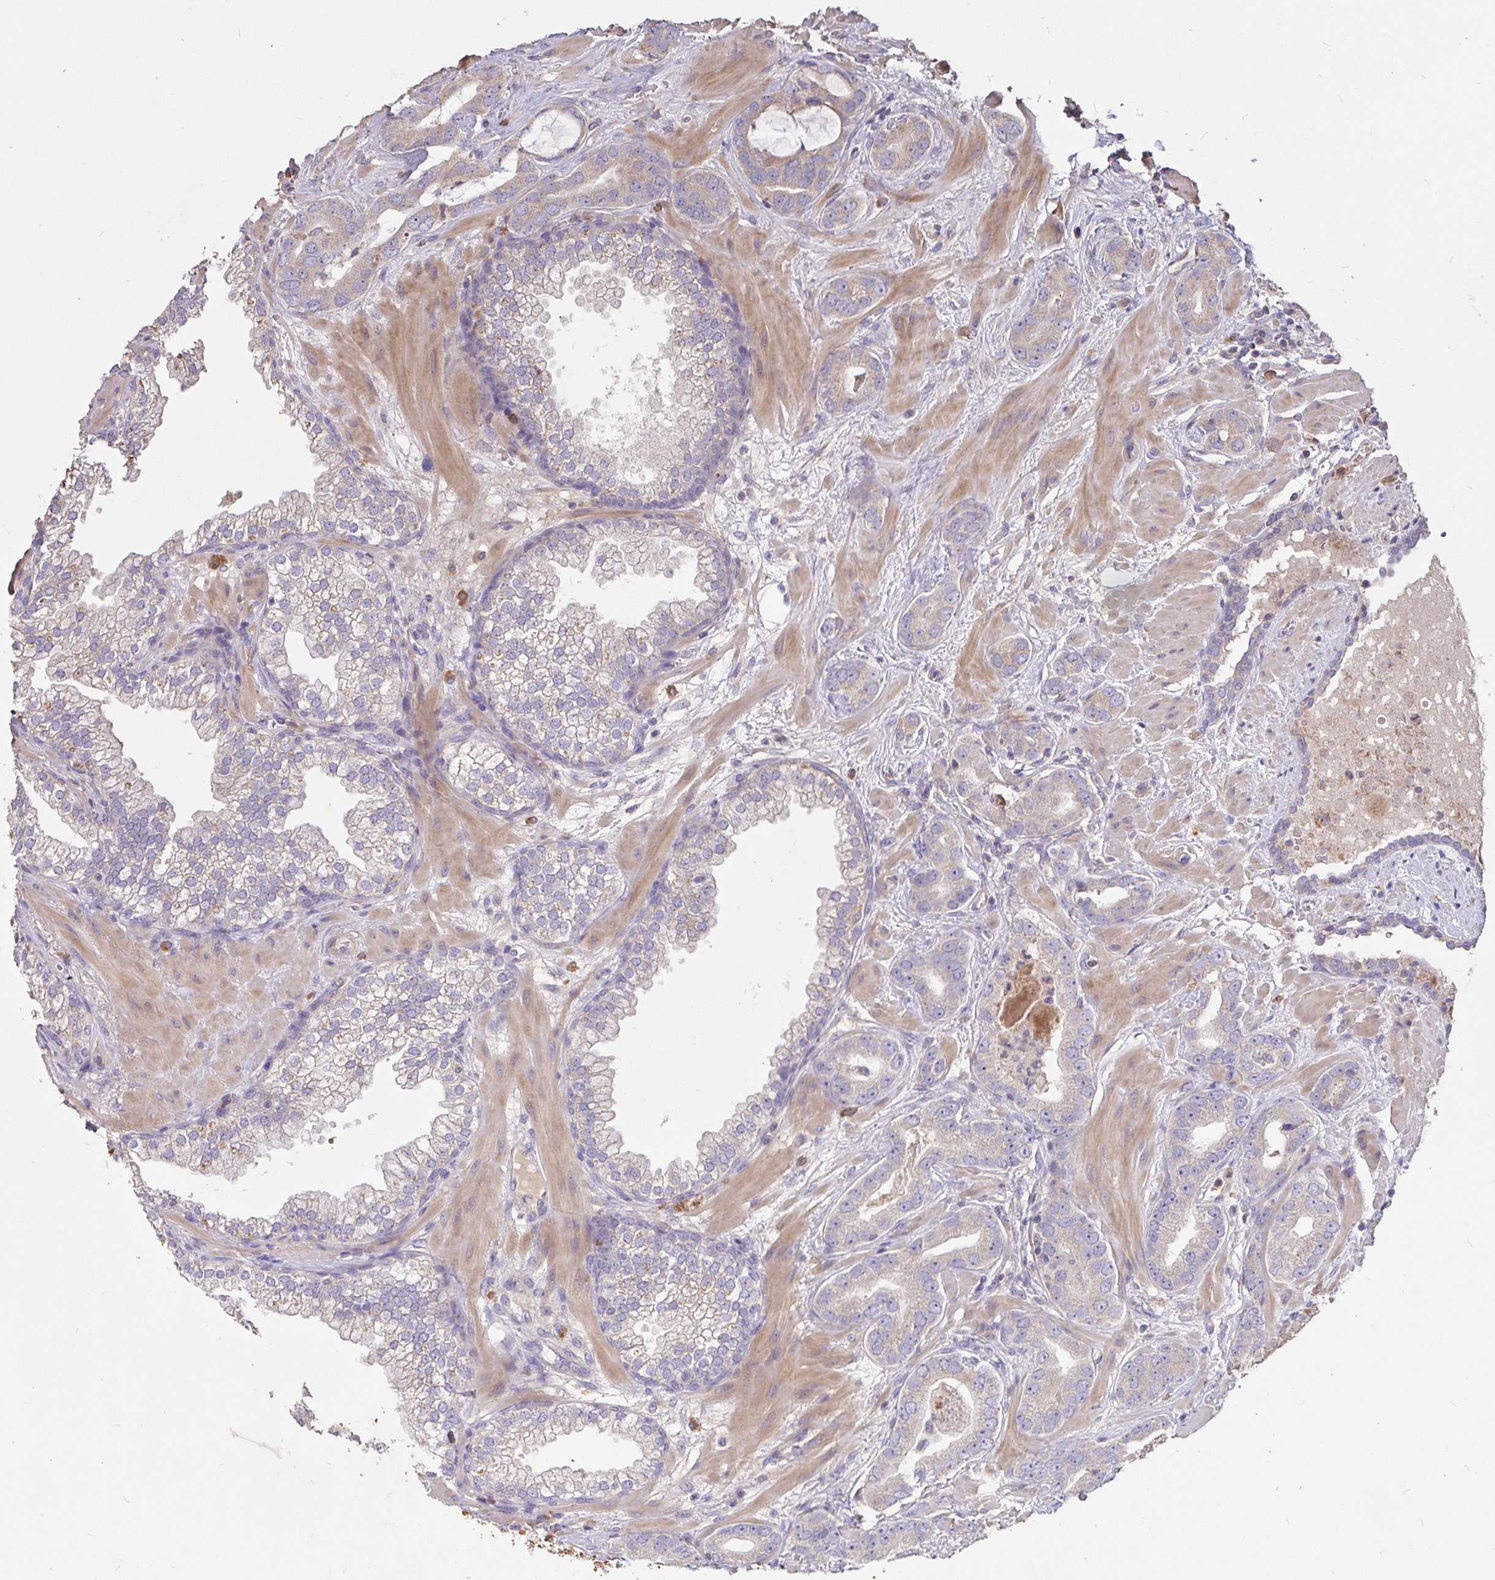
{"staining": {"intensity": "weak", "quantity": "25%-75%", "location": "cytoplasmic/membranous"}, "tissue": "prostate cancer", "cell_type": "Tumor cells", "image_type": "cancer", "snomed": [{"axis": "morphology", "description": "Adenocarcinoma, Low grade"}, {"axis": "topography", "description": "Prostate"}], "caption": "Prostate cancer (low-grade adenocarcinoma) stained with DAB immunohistochemistry shows low levels of weak cytoplasmic/membranous staining in about 25%-75% of tumor cells. The staining is performed using DAB brown chromogen to label protein expression. The nuclei are counter-stained blue using hematoxylin.", "gene": "FCER1A", "patient": {"sex": "male", "age": 62}}